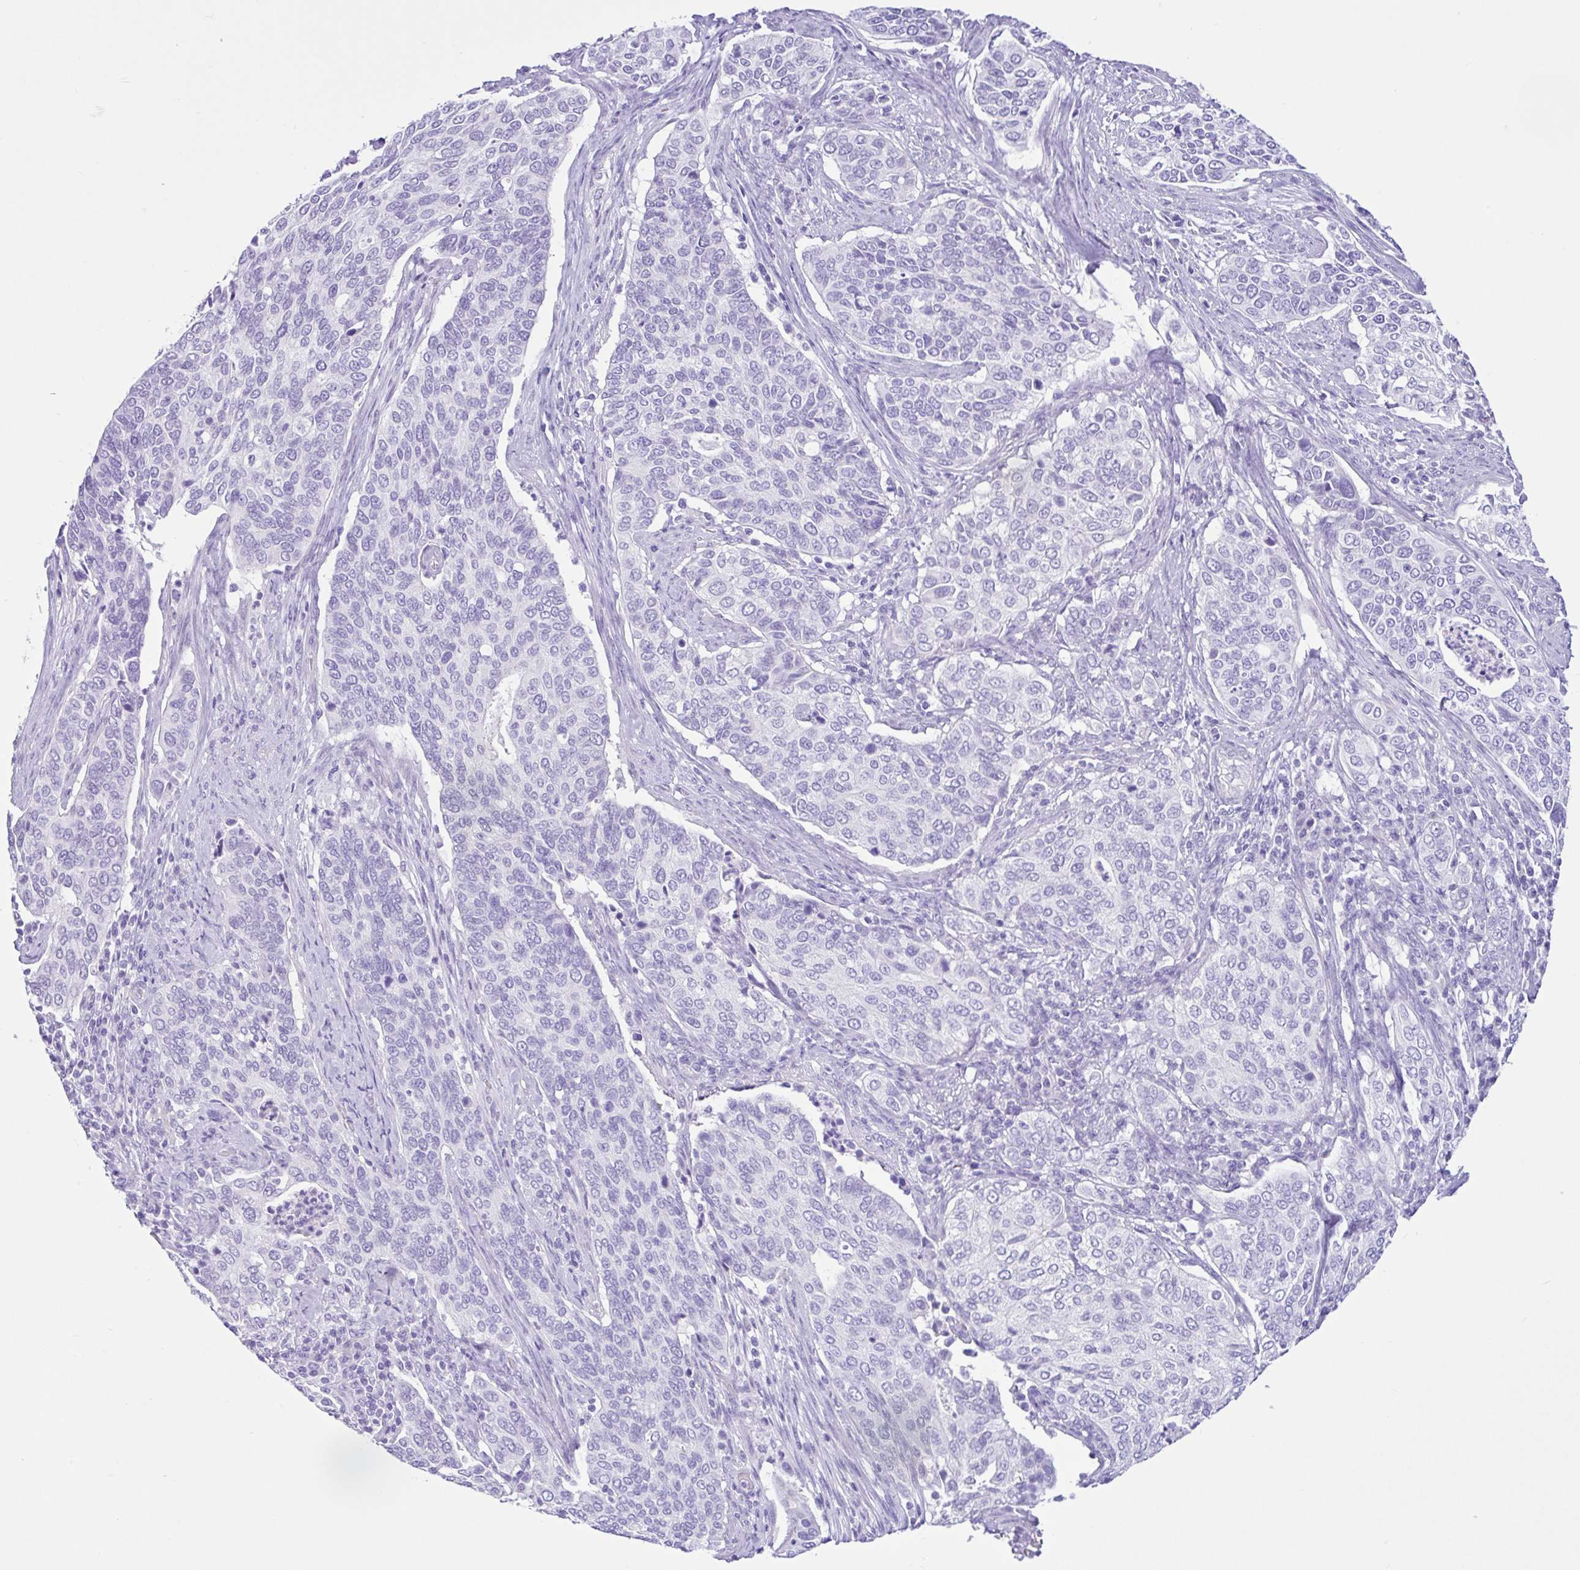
{"staining": {"intensity": "negative", "quantity": "none", "location": "none"}, "tissue": "cervical cancer", "cell_type": "Tumor cells", "image_type": "cancer", "snomed": [{"axis": "morphology", "description": "Squamous cell carcinoma, NOS"}, {"axis": "topography", "description": "Cervix"}], "caption": "High magnification brightfield microscopy of cervical cancer stained with DAB (brown) and counterstained with hematoxylin (blue): tumor cells show no significant expression.", "gene": "CYP19A1", "patient": {"sex": "female", "age": 38}}